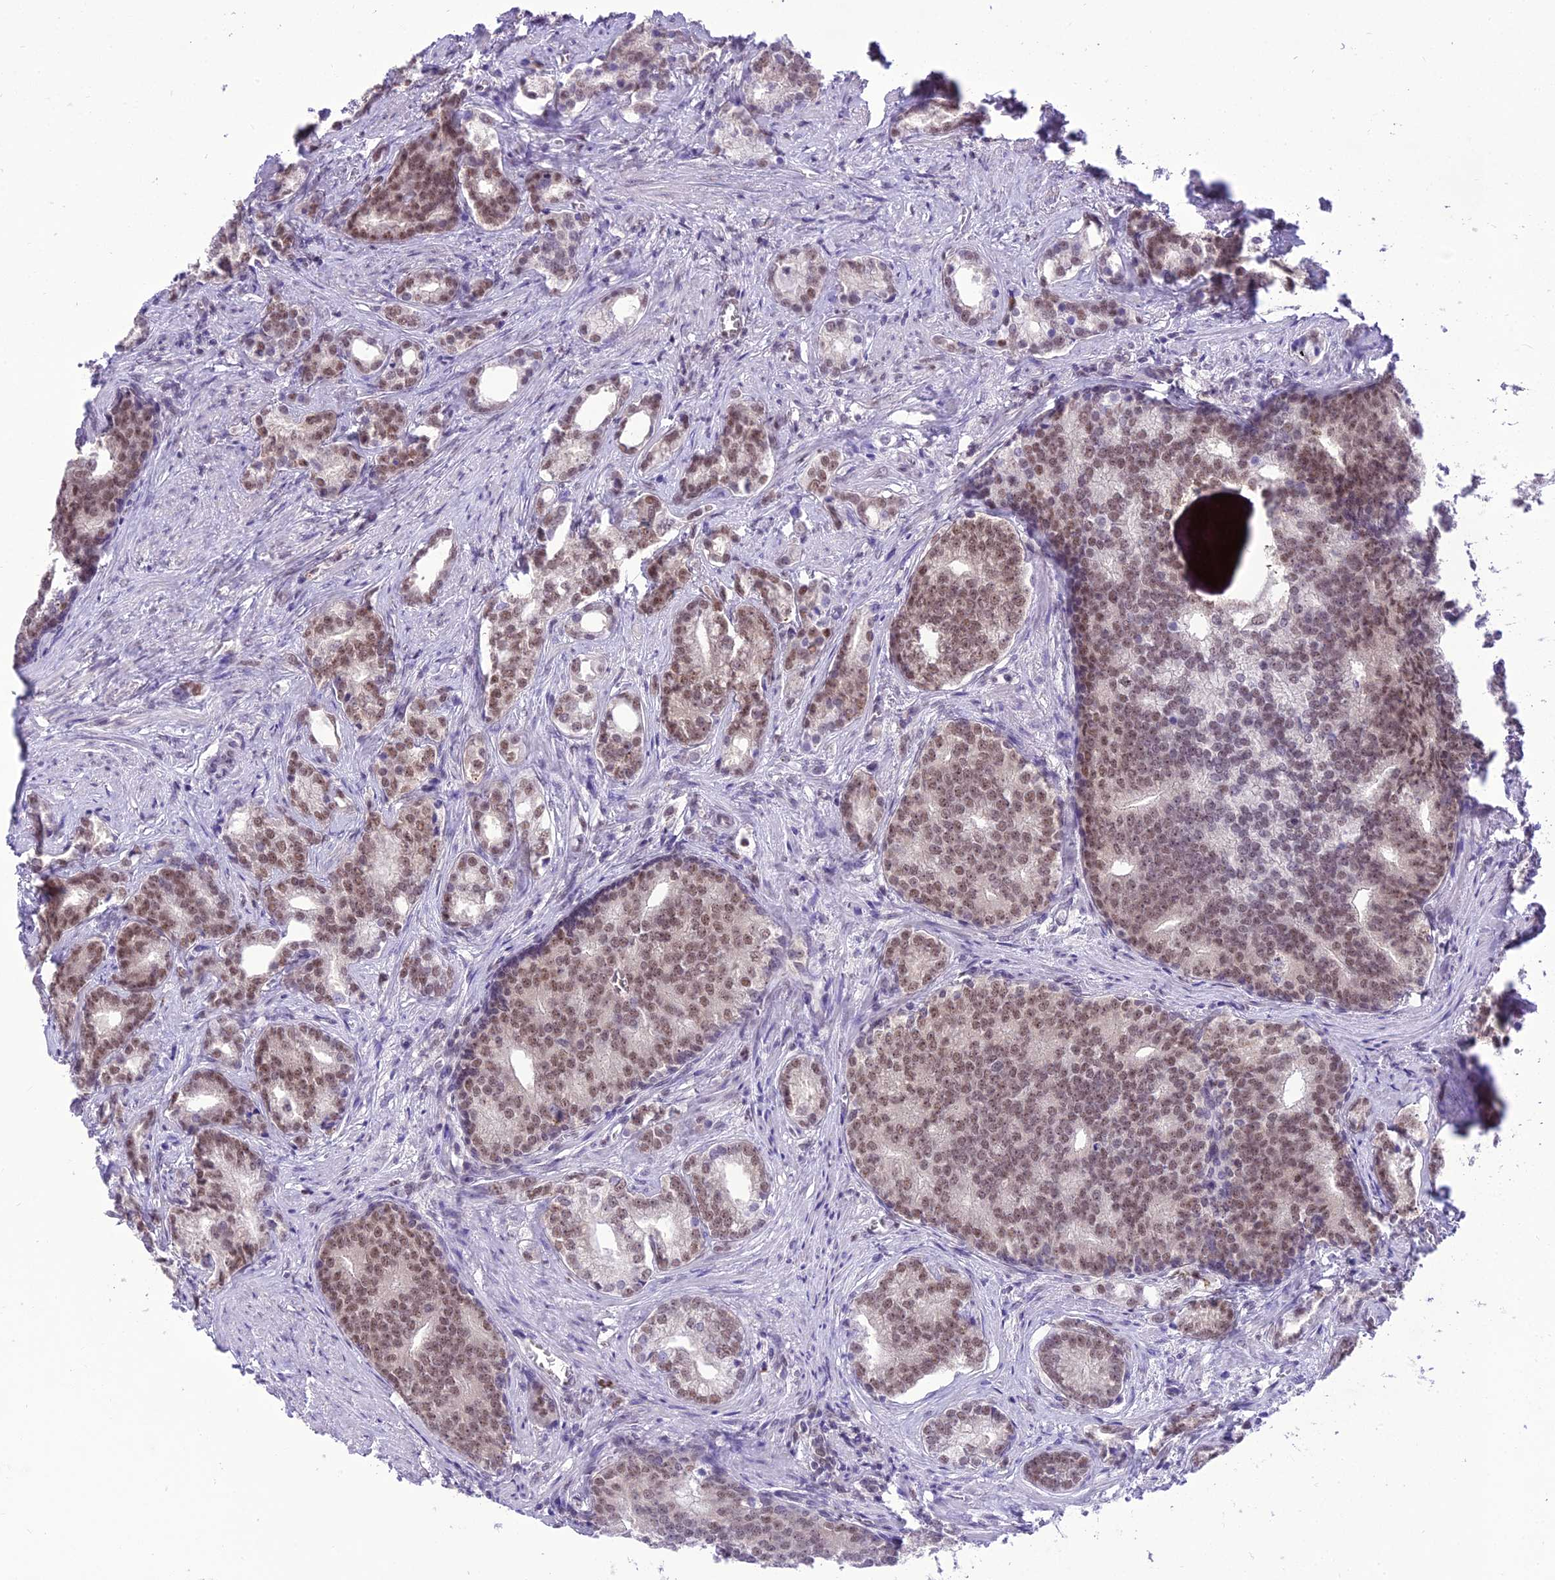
{"staining": {"intensity": "moderate", "quantity": ">75%", "location": "nuclear"}, "tissue": "prostate cancer", "cell_type": "Tumor cells", "image_type": "cancer", "snomed": [{"axis": "morphology", "description": "Adenocarcinoma, Low grade"}, {"axis": "topography", "description": "Prostate"}], "caption": "DAB immunohistochemical staining of human adenocarcinoma (low-grade) (prostate) reveals moderate nuclear protein staining in approximately >75% of tumor cells.", "gene": "SH3RF3", "patient": {"sex": "male", "age": 71}}